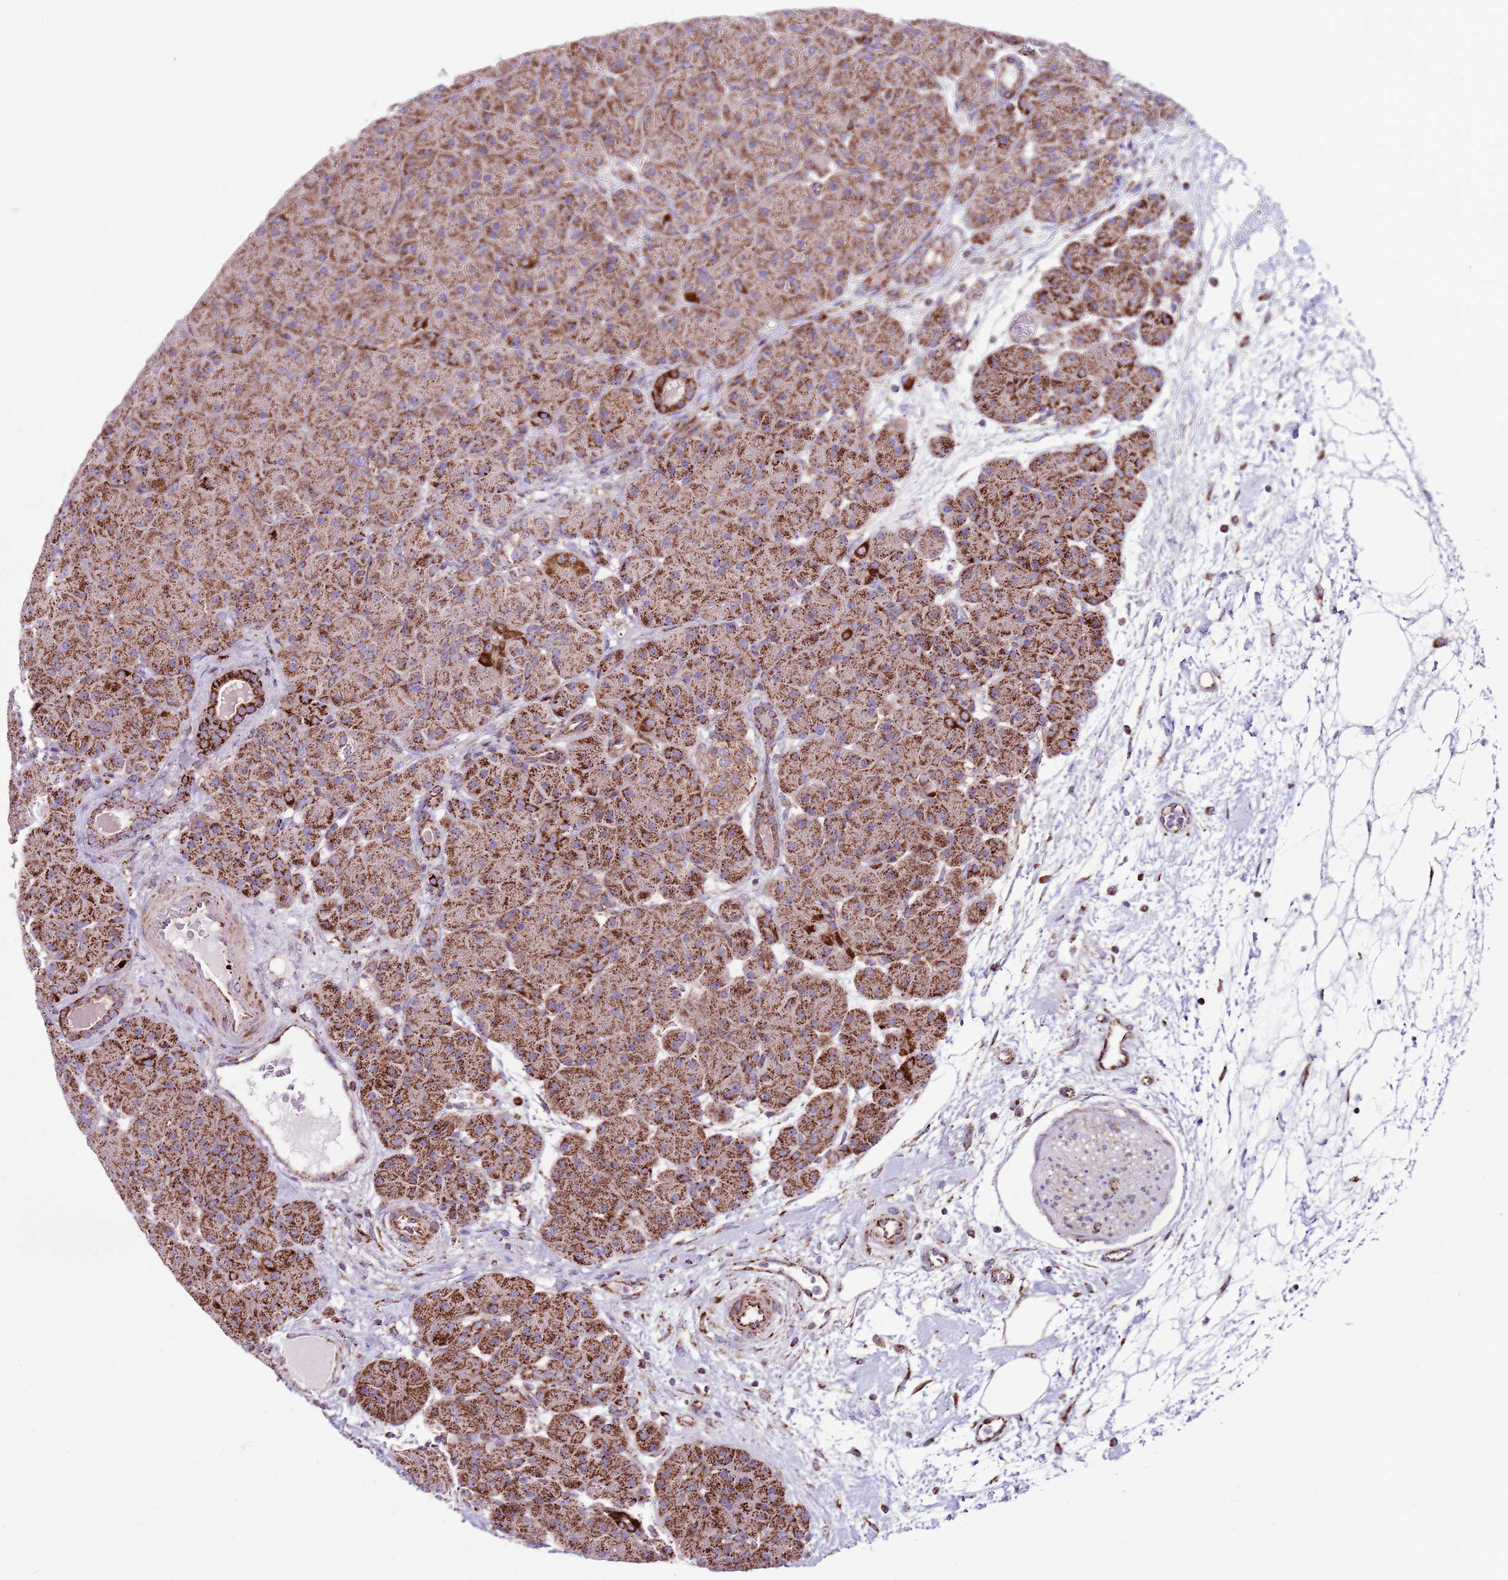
{"staining": {"intensity": "strong", "quantity": ">75%", "location": "cytoplasmic/membranous"}, "tissue": "pancreas", "cell_type": "Exocrine glandular cells", "image_type": "normal", "snomed": [{"axis": "morphology", "description": "Normal tissue, NOS"}, {"axis": "topography", "description": "Pancreas"}], "caption": "This is a micrograph of immunohistochemistry (IHC) staining of benign pancreas, which shows strong positivity in the cytoplasmic/membranous of exocrine glandular cells.", "gene": "HECTD4", "patient": {"sex": "male", "age": 66}}